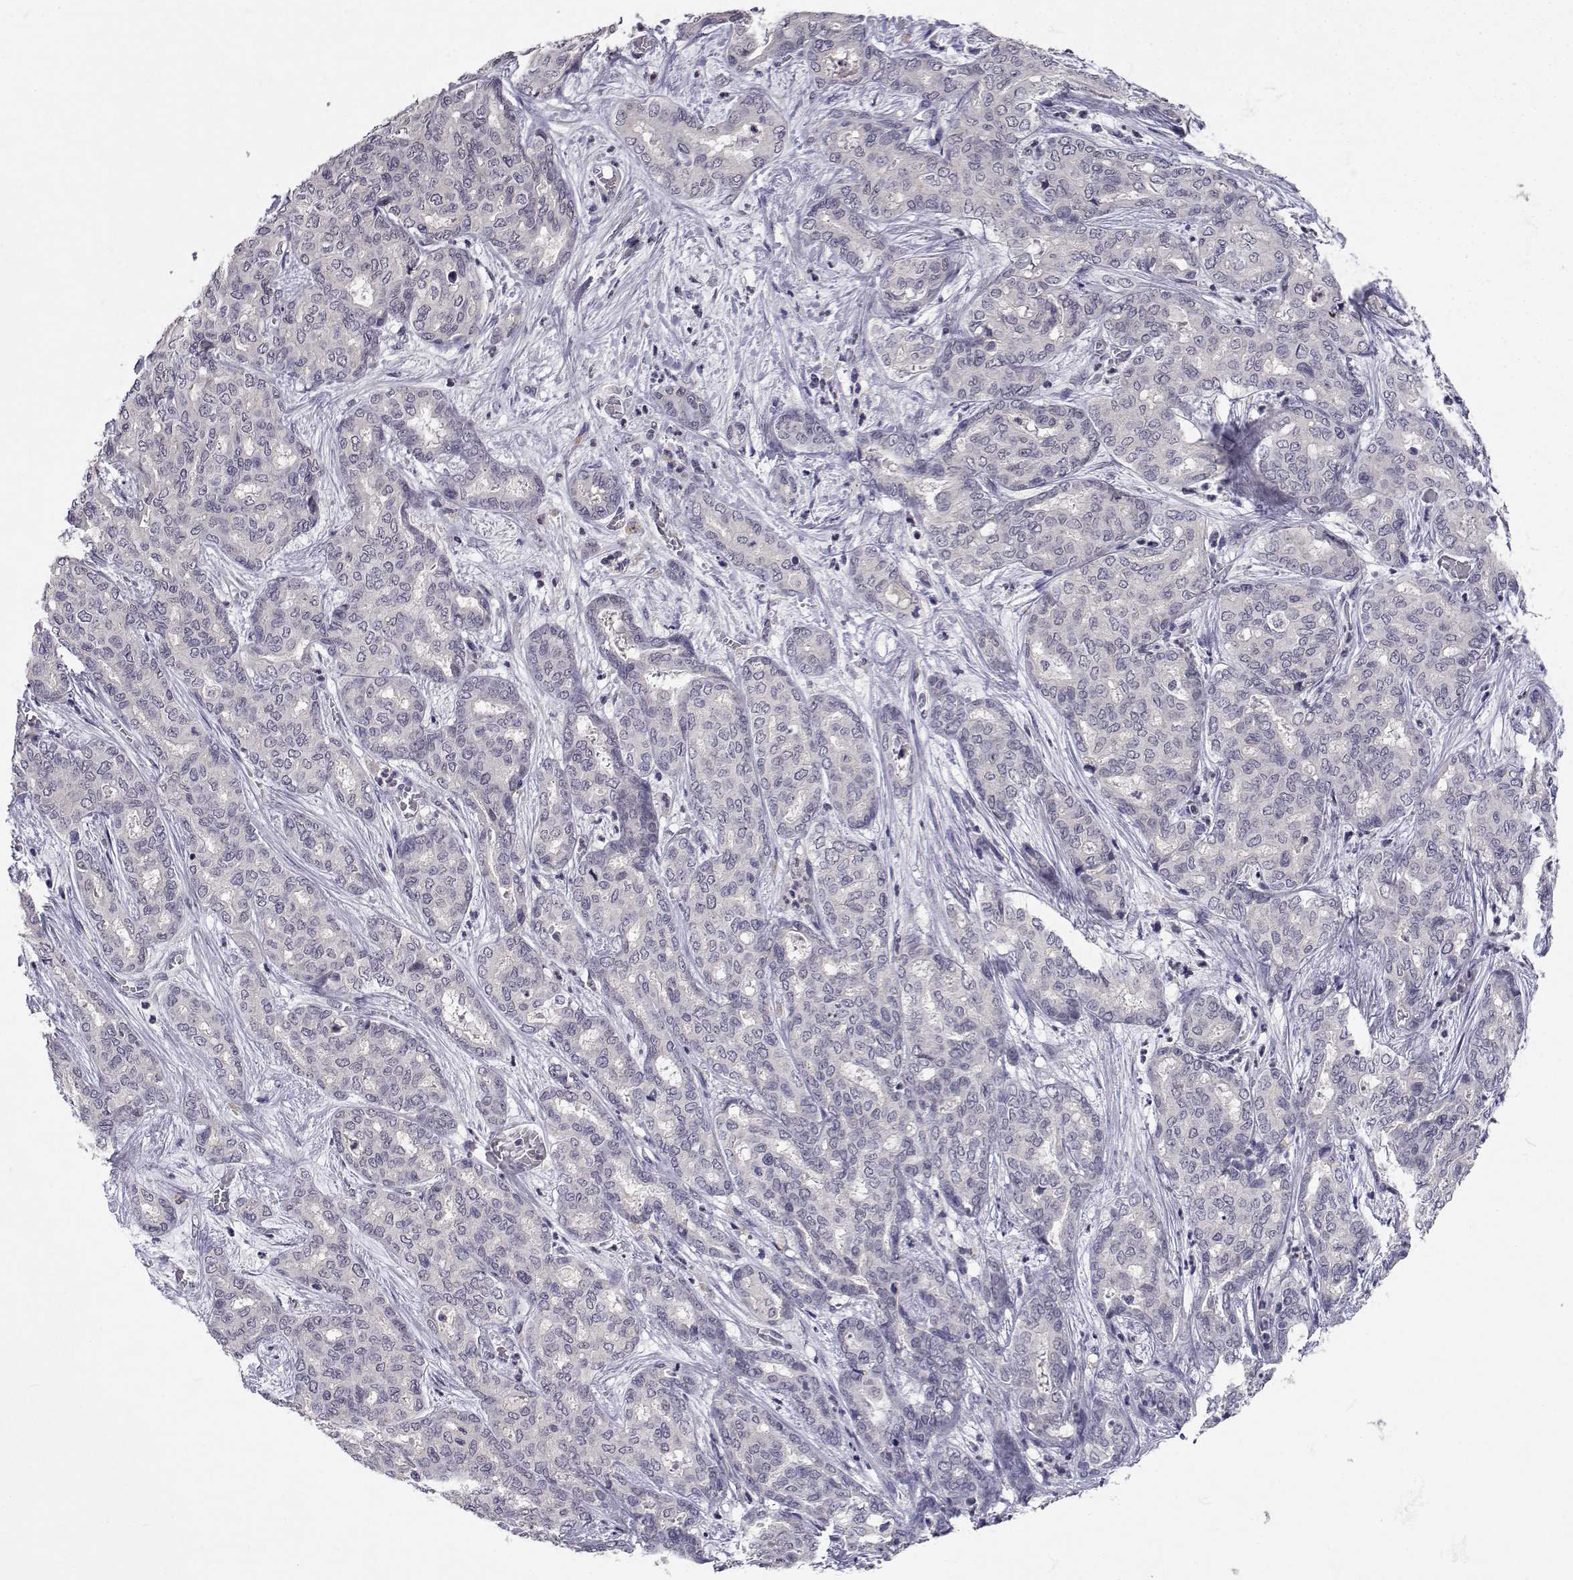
{"staining": {"intensity": "negative", "quantity": "none", "location": "none"}, "tissue": "liver cancer", "cell_type": "Tumor cells", "image_type": "cancer", "snomed": [{"axis": "morphology", "description": "Cholangiocarcinoma"}, {"axis": "topography", "description": "Liver"}], "caption": "Liver cancer (cholangiocarcinoma) was stained to show a protein in brown. There is no significant expression in tumor cells. (Immunohistochemistry, brightfield microscopy, high magnification).", "gene": "SLC6A3", "patient": {"sex": "female", "age": 64}}